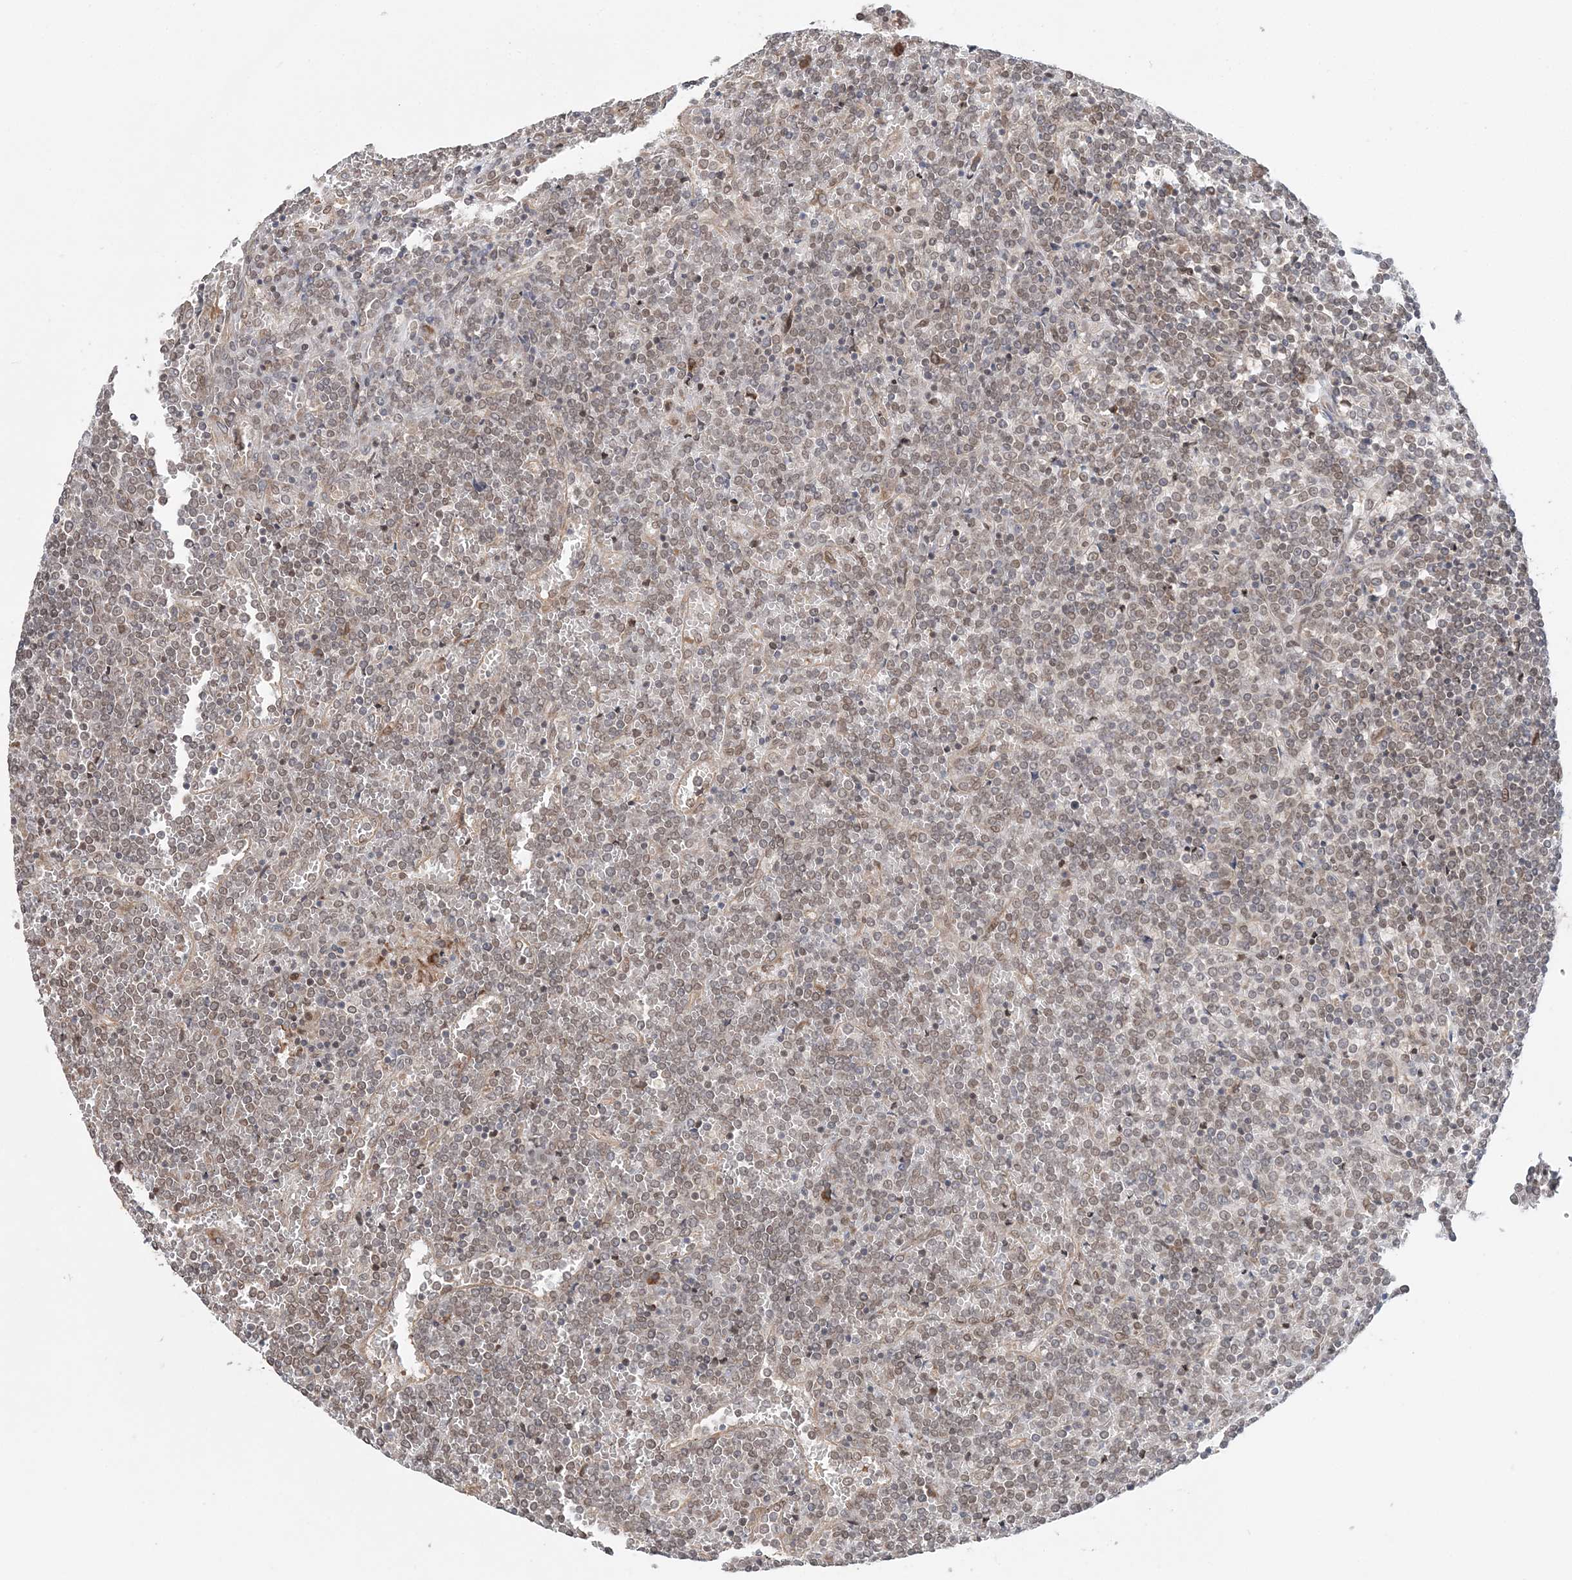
{"staining": {"intensity": "weak", "quantity": "<25%", "location": "nuclear"}, "tissue": "lymphoma", "cell_type": "Tumor cells", "image_type": "cancer", "snomed": [{"axis": "morphology", "description": "Malignant lymphoma, non-Hodgkin's type, Low grade"}, {"axis": "topography", "description": "Spleen"}], "caption": "DAB (3,3'-diaminobenzidine) immunohistochemical staining of human low-grade malignant lymphoma, non-Hodgkin's type reveals no significant positivity in tumor cells.", "gene": "TMED10", "patient": {"sex": "female", "age": 19}}